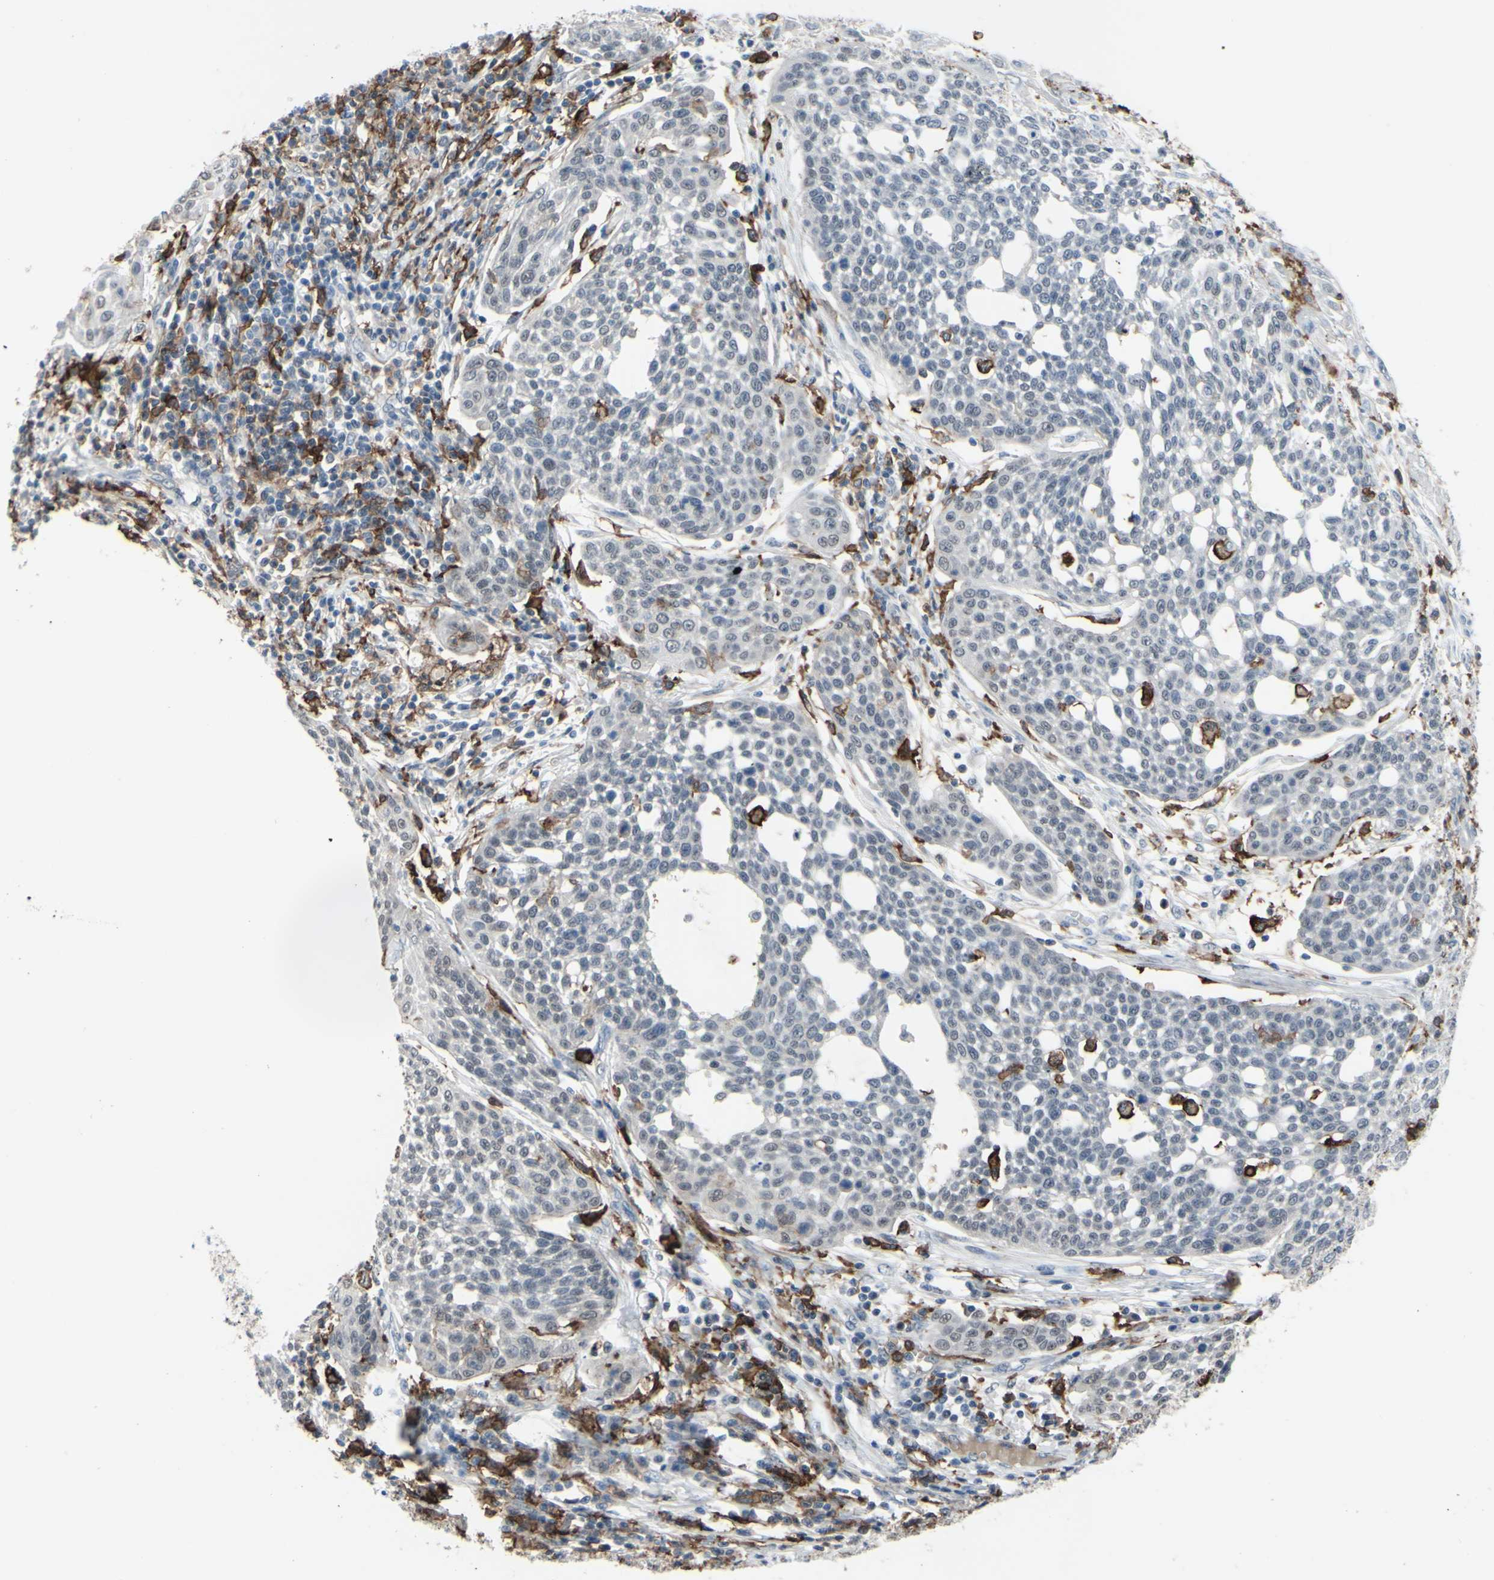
{"staining": {"intensity": "negative", "quantity": "none", "location": "none"}, "tissue": "cervical cancer", "cell_type": "Tumor cells", "image_type": "cancer", "snomed": [{"axis": "morphology", "description": "Squamous cell carcinoma, NOS"}, {"axis": "topography", "description": "Cervix"}], "caption": "Immunohistochemistry photomicrograph of neoplastic tissue: cervical cancer stained with DAB shows no significant protein expression in tumor cells.", "gene": "FCGR2A", "patient": {"sex": "female", "age": 34}}